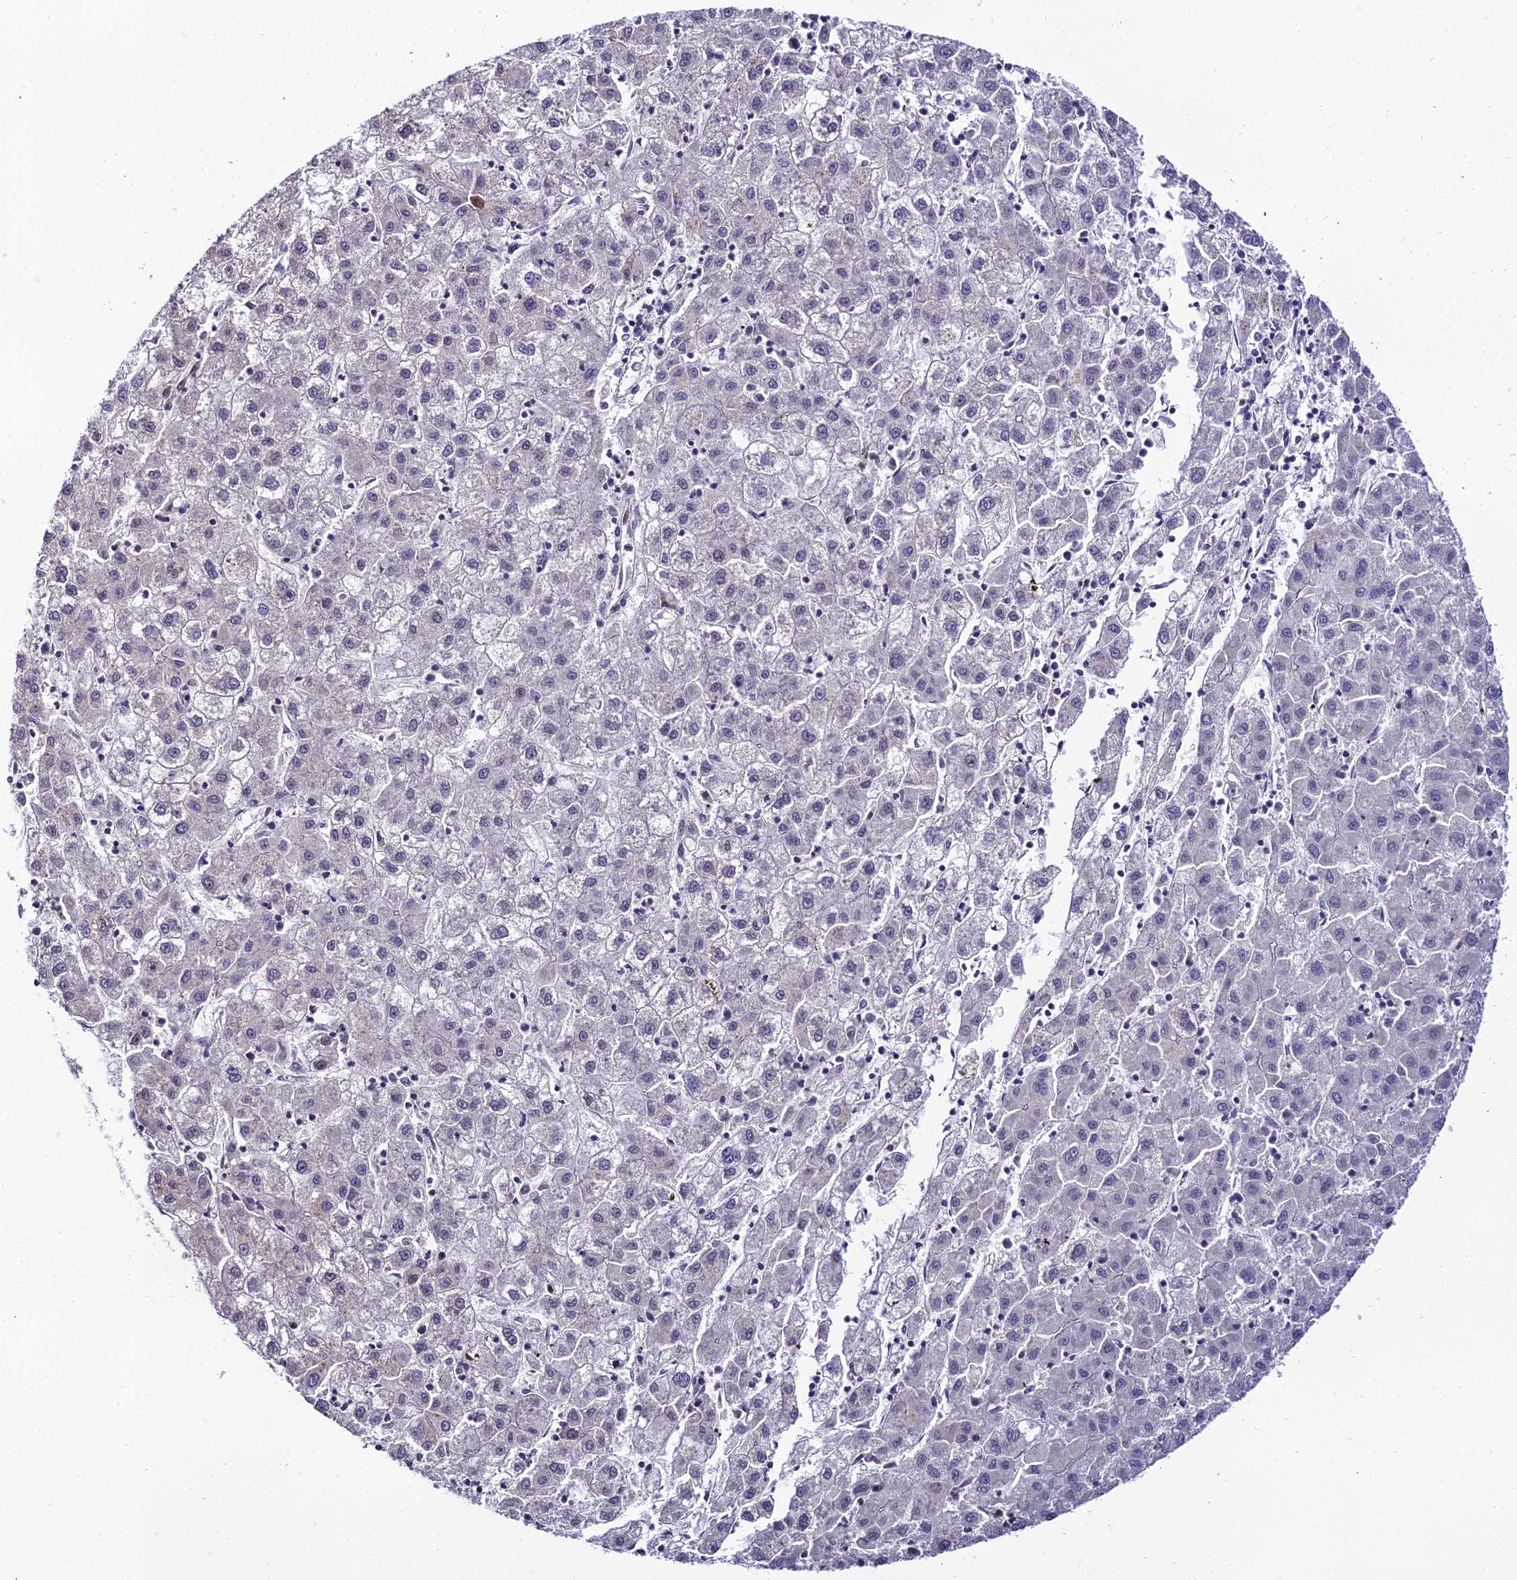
{"staining": {"intensity": "negative", "quantity": "none", "location": "none"}, "tissue": "liver cancer", "cell_type": "Tumor cells", "image_type": "cancer", "snomed": [{"axis": "morphology", "description": "Carcinoma, Hepatocellular, NOS"}, {"axis": "topography", "description": "Liver"}], "caption": "This is an IHC histopathology image of liver cancer (hepatocellular carcinoma). There is no staining in tumor cells.", "gene": "ZNF707", "patient": {"sex": "male", "age": 72}}